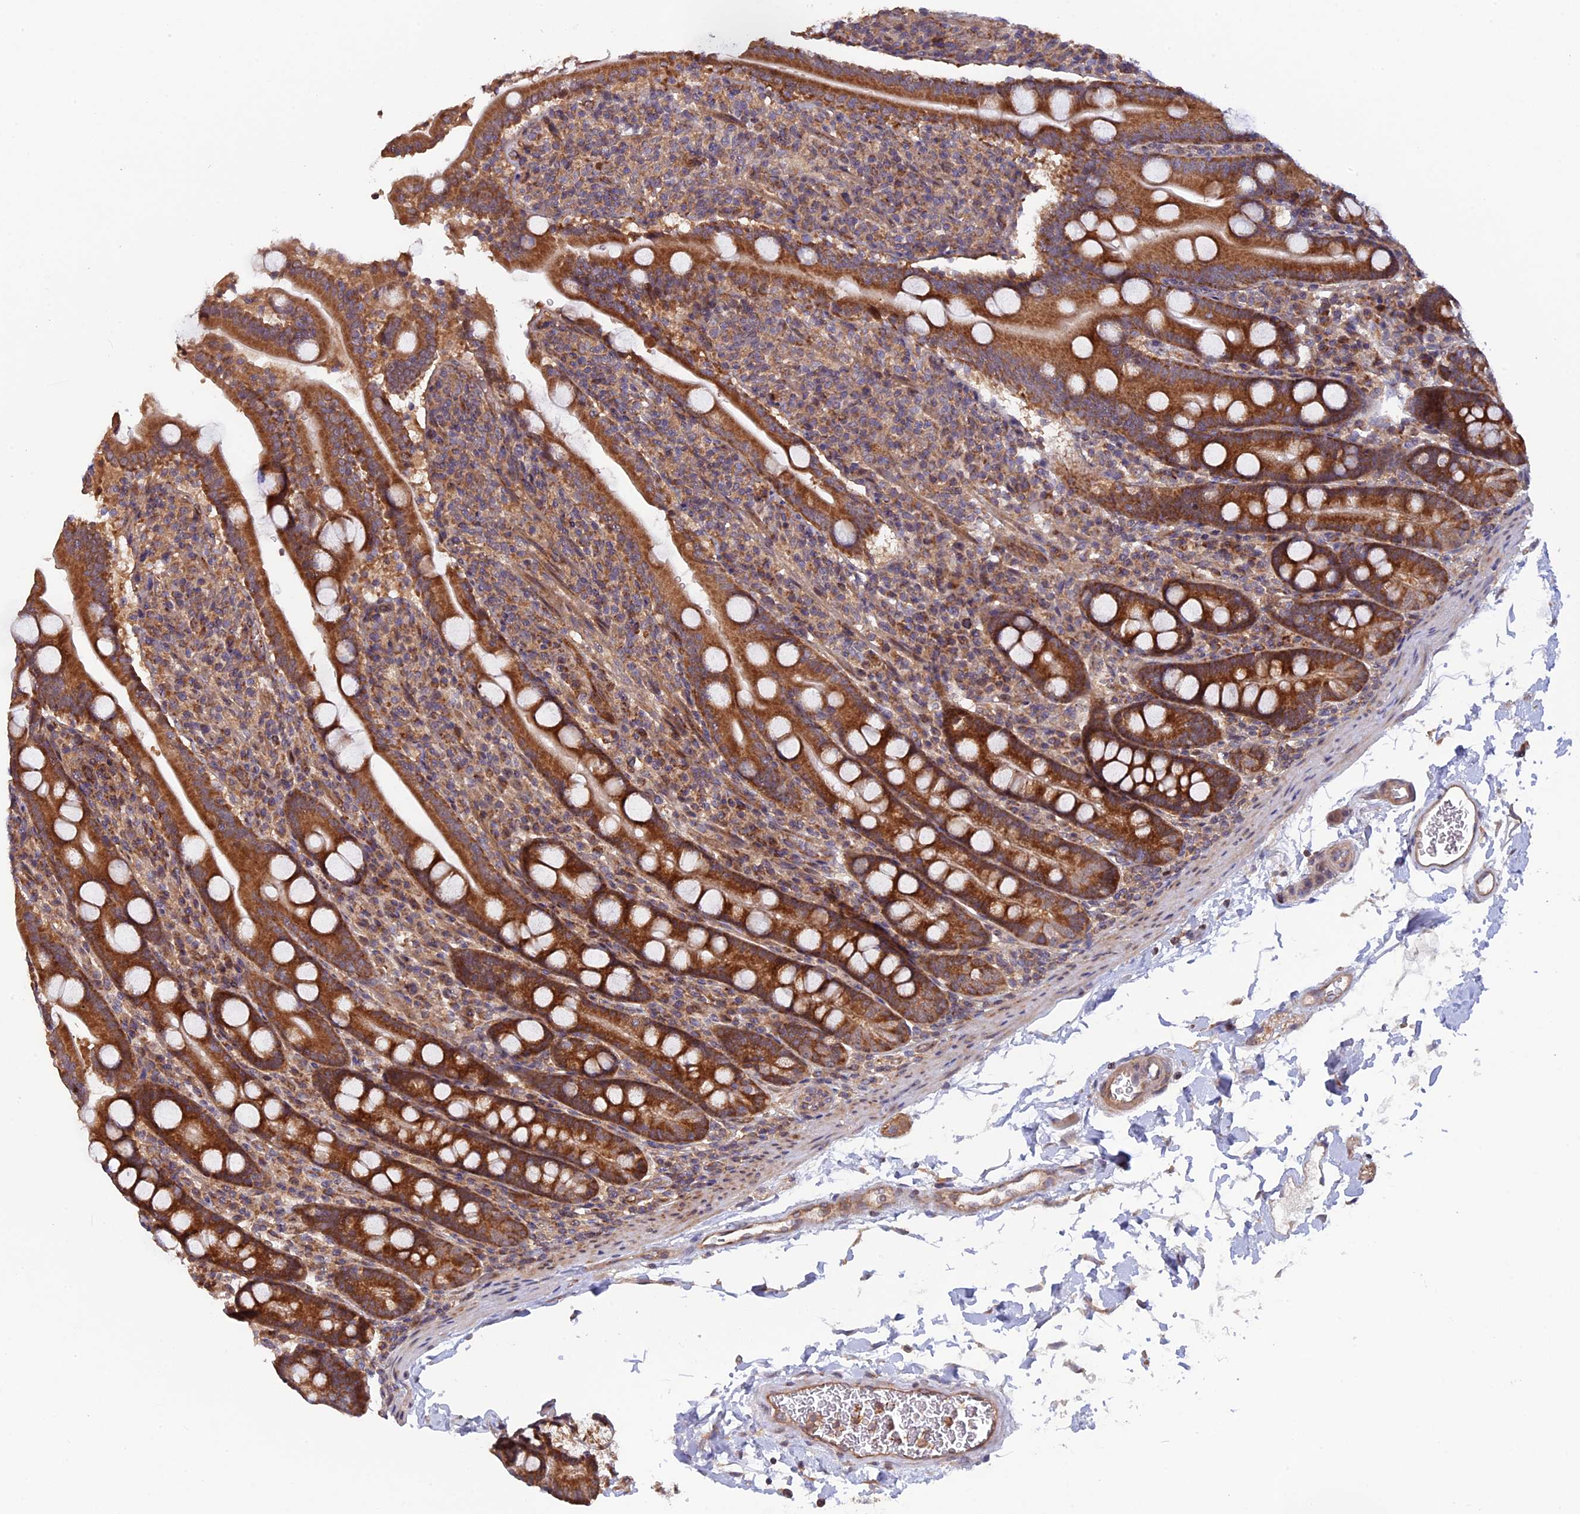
{"staining": {"intensity": "strong", "quantity": ">75%", "location": "cytoplasmic/membranous"}, "tissue": "duodenum", "cell_type": "Glandular cells", "image_type": "normal", "snomed": [{"axis": "morphology", "description": "Normal tissue, NOS"}, {"axis": "topography", "description": "Duodenum"}], "caption": "IHC of benign duodenum displays high levels of strong cytoplasmic/membranous staining in about >75% of glandular cells. Using DAB (brown) and hematoxylin (blue) stains, captured at high magnification using brightfield microscopy.", "gene": "FERMT1", "patient": {"sex": "male", "age": 35}}